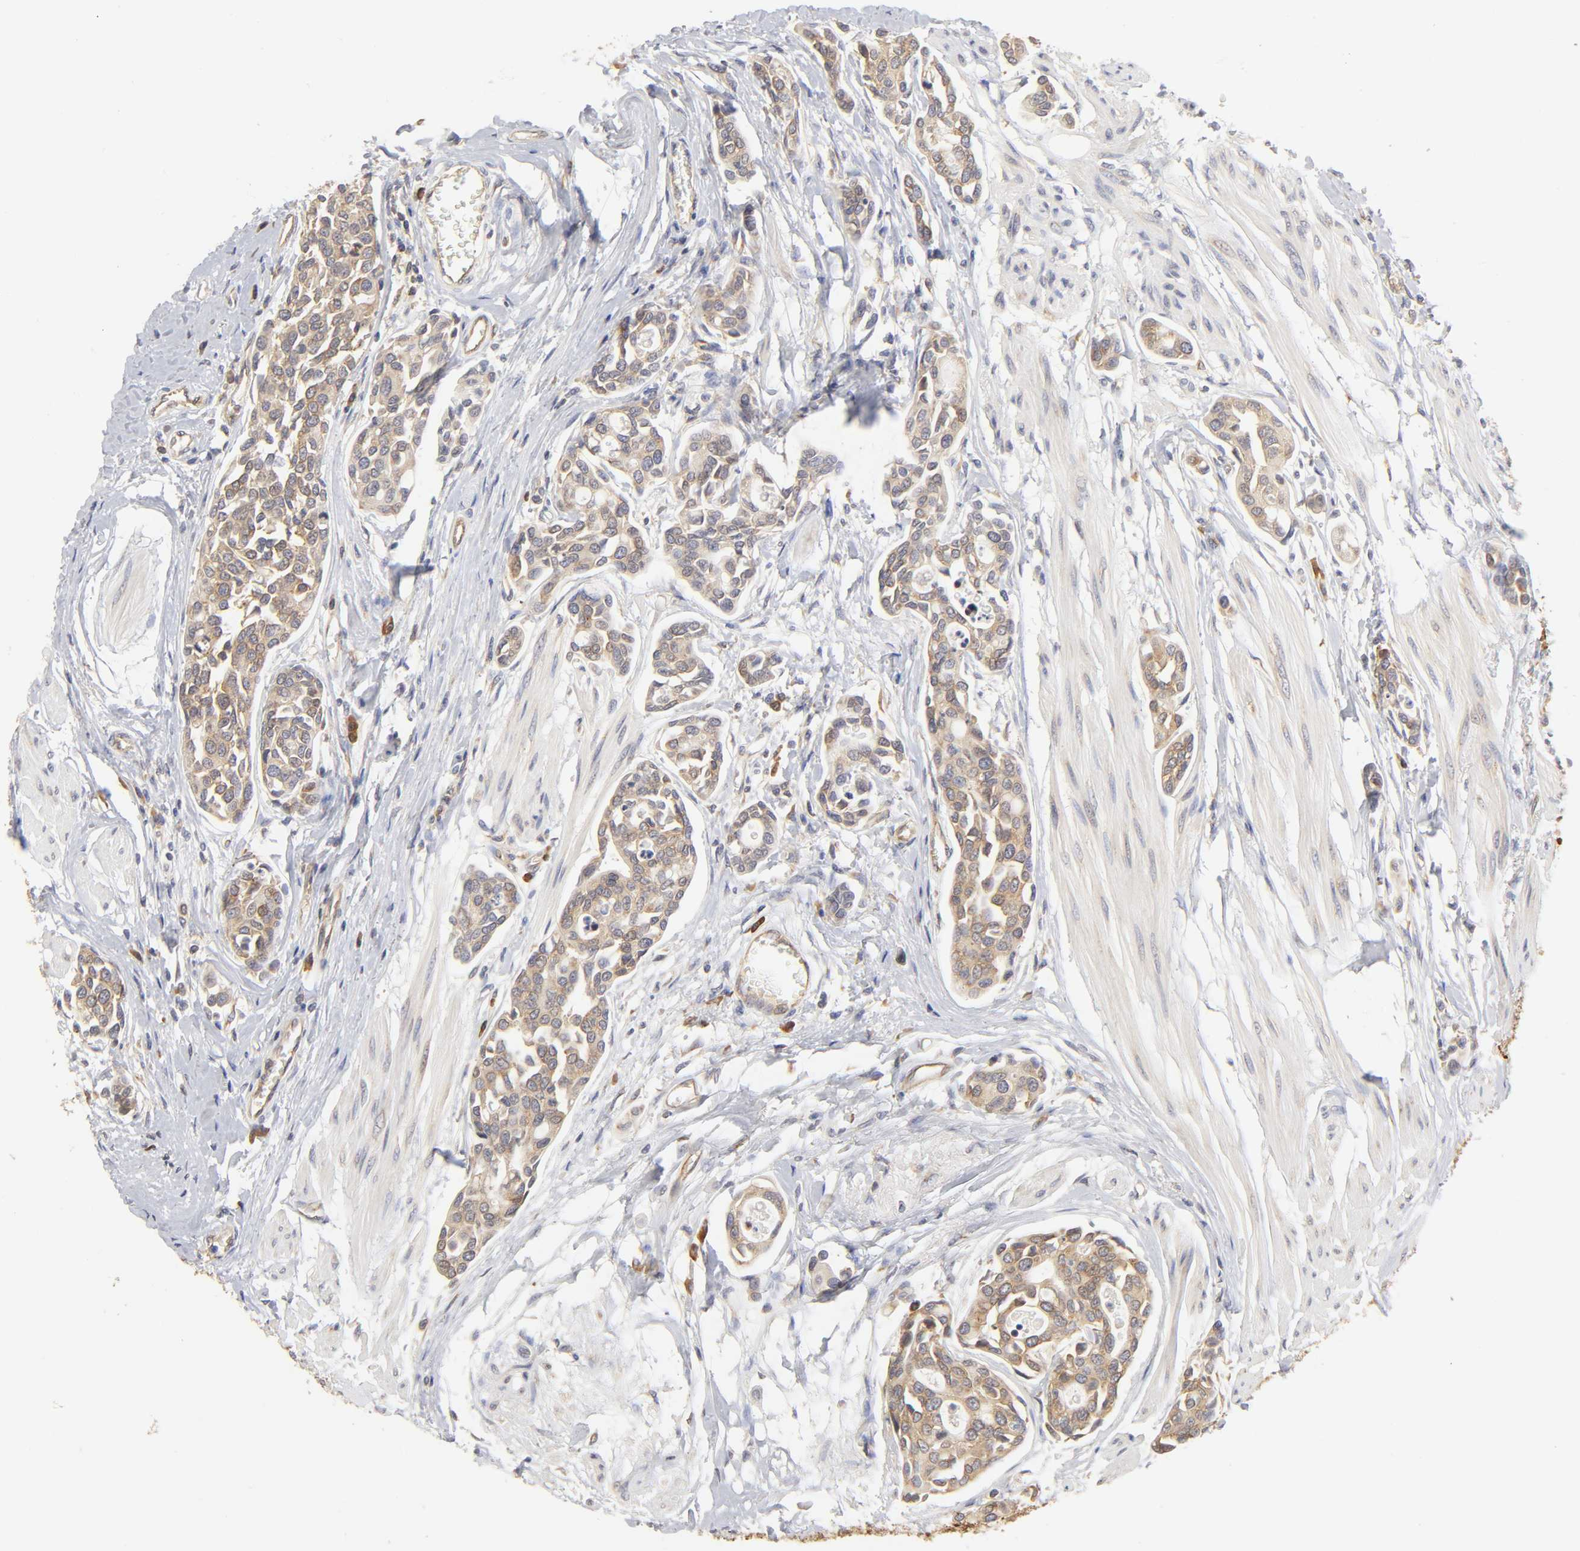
{"staining": {"intensity": "moderate", "quantity": ">75%", "location": "cytoplasmic/membranous"}, "tissue": "urothelial cancer", "cell_type": "Tumor cells", "image_type": "cancer", "snomed": [{"axis": "morphology", "description": "Urothelial carcinoma, High grade"}, {"axis": "topography", "description": "Urinary bladder"}], "caption": "A medium amount of moderate cytoplasmic/membranous staining is appreciated in approximately >75% of tumor cells in urothelial carcinoma (high-grade) tissue.", "gene": "RPL14", "patient": {"sex": "male", "age": 78}}